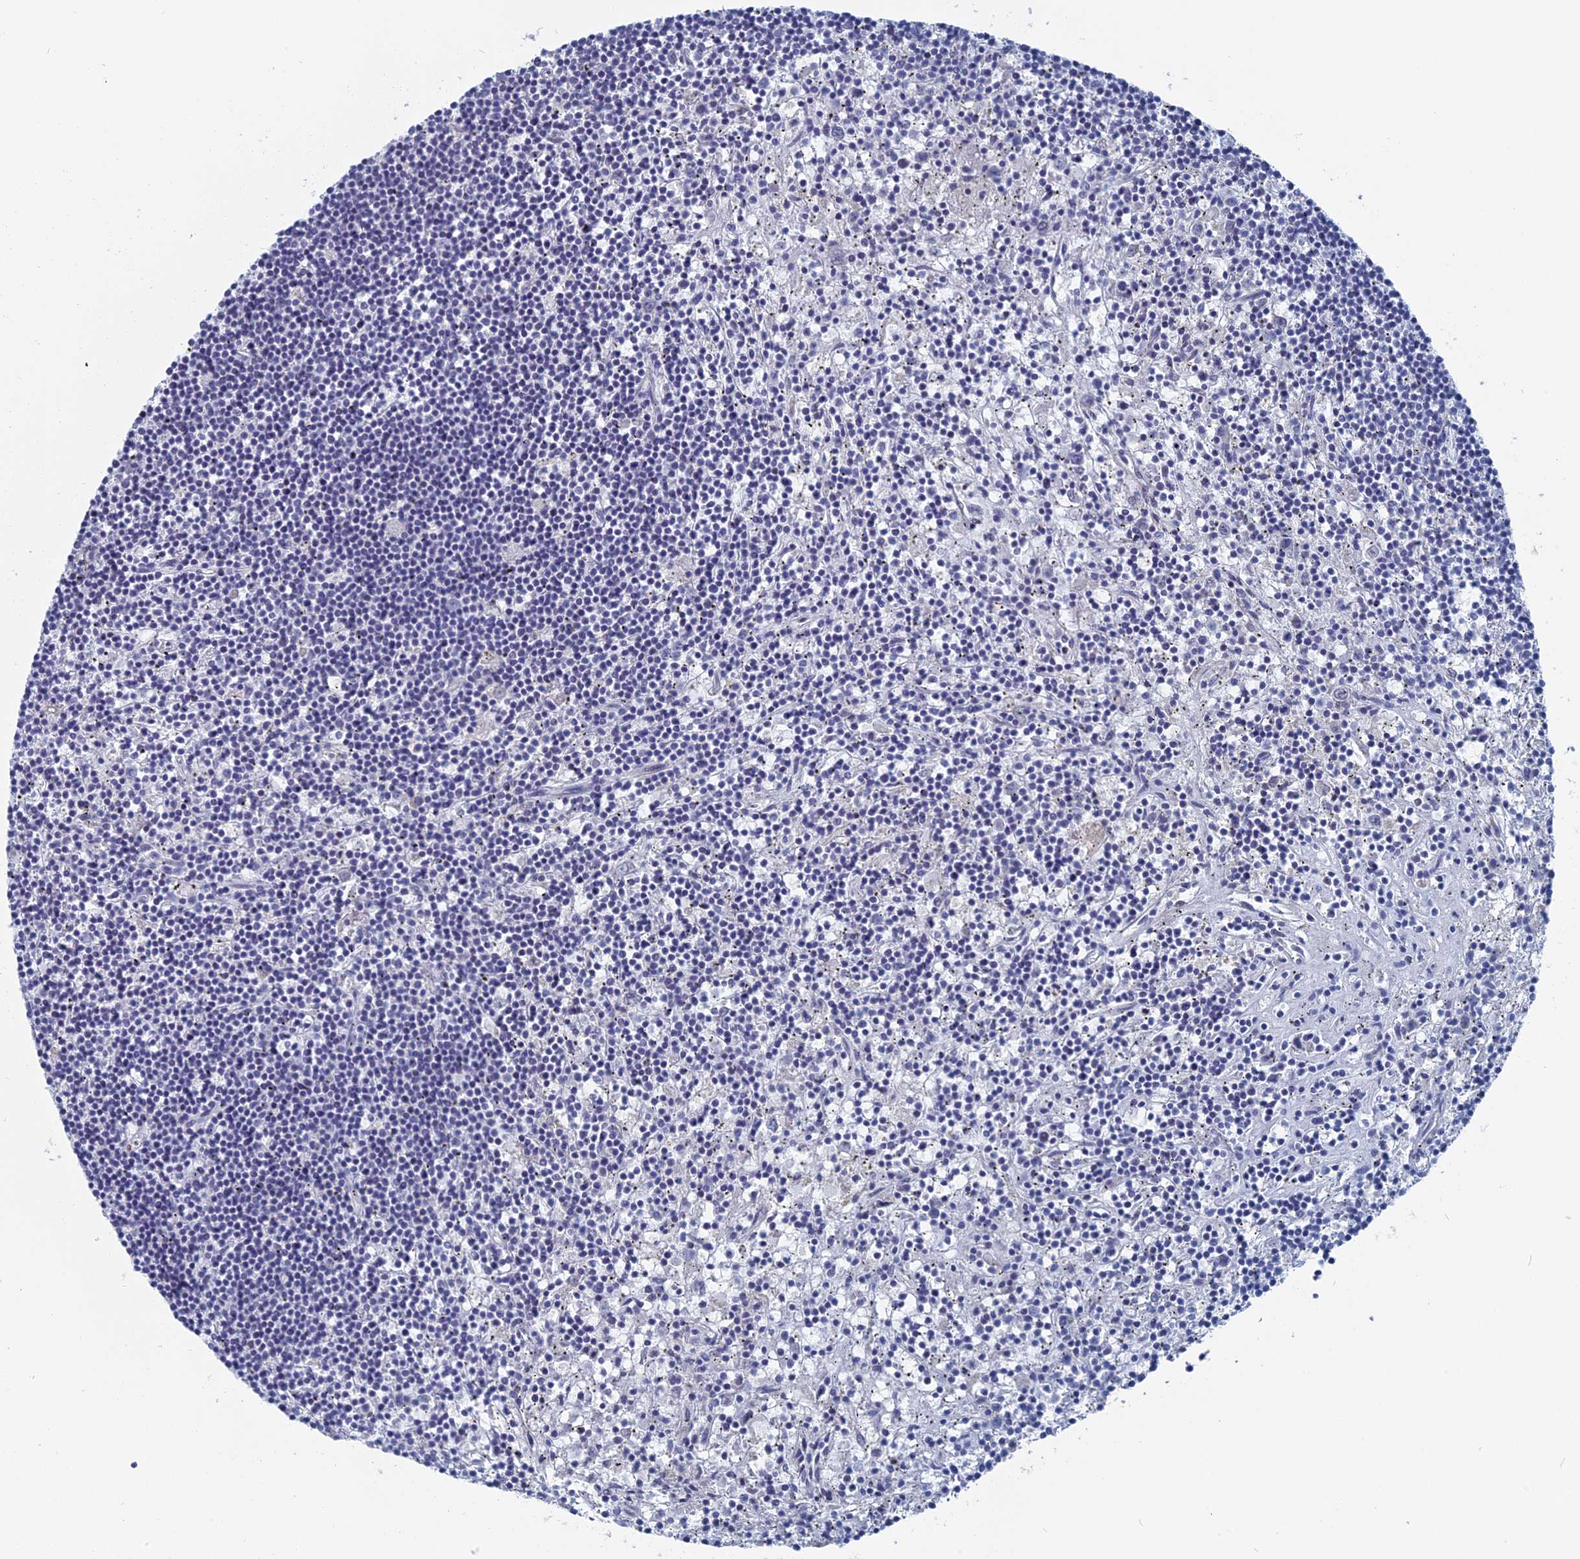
{"staining": {"intensity": "negative", "quantity": "none", "location": "none"}, "tissue": "lymphoma", "cell_type": "Tumor cells", "image_type": "cancer", "snomed": [{"axis": "morphology", "description": "Malignant lymphoma, non-Hodgkin's type, Low grade"}, {"axis": "topography", "description": "Spleen"}], "caption": "A photomicrograph of human malignant lymphoma, non-Hodgkin's type (low-grade) is negative for staining in tumor cells.", "gene": "MTRF1", "patient": {"sex": "male", "age": 76}}